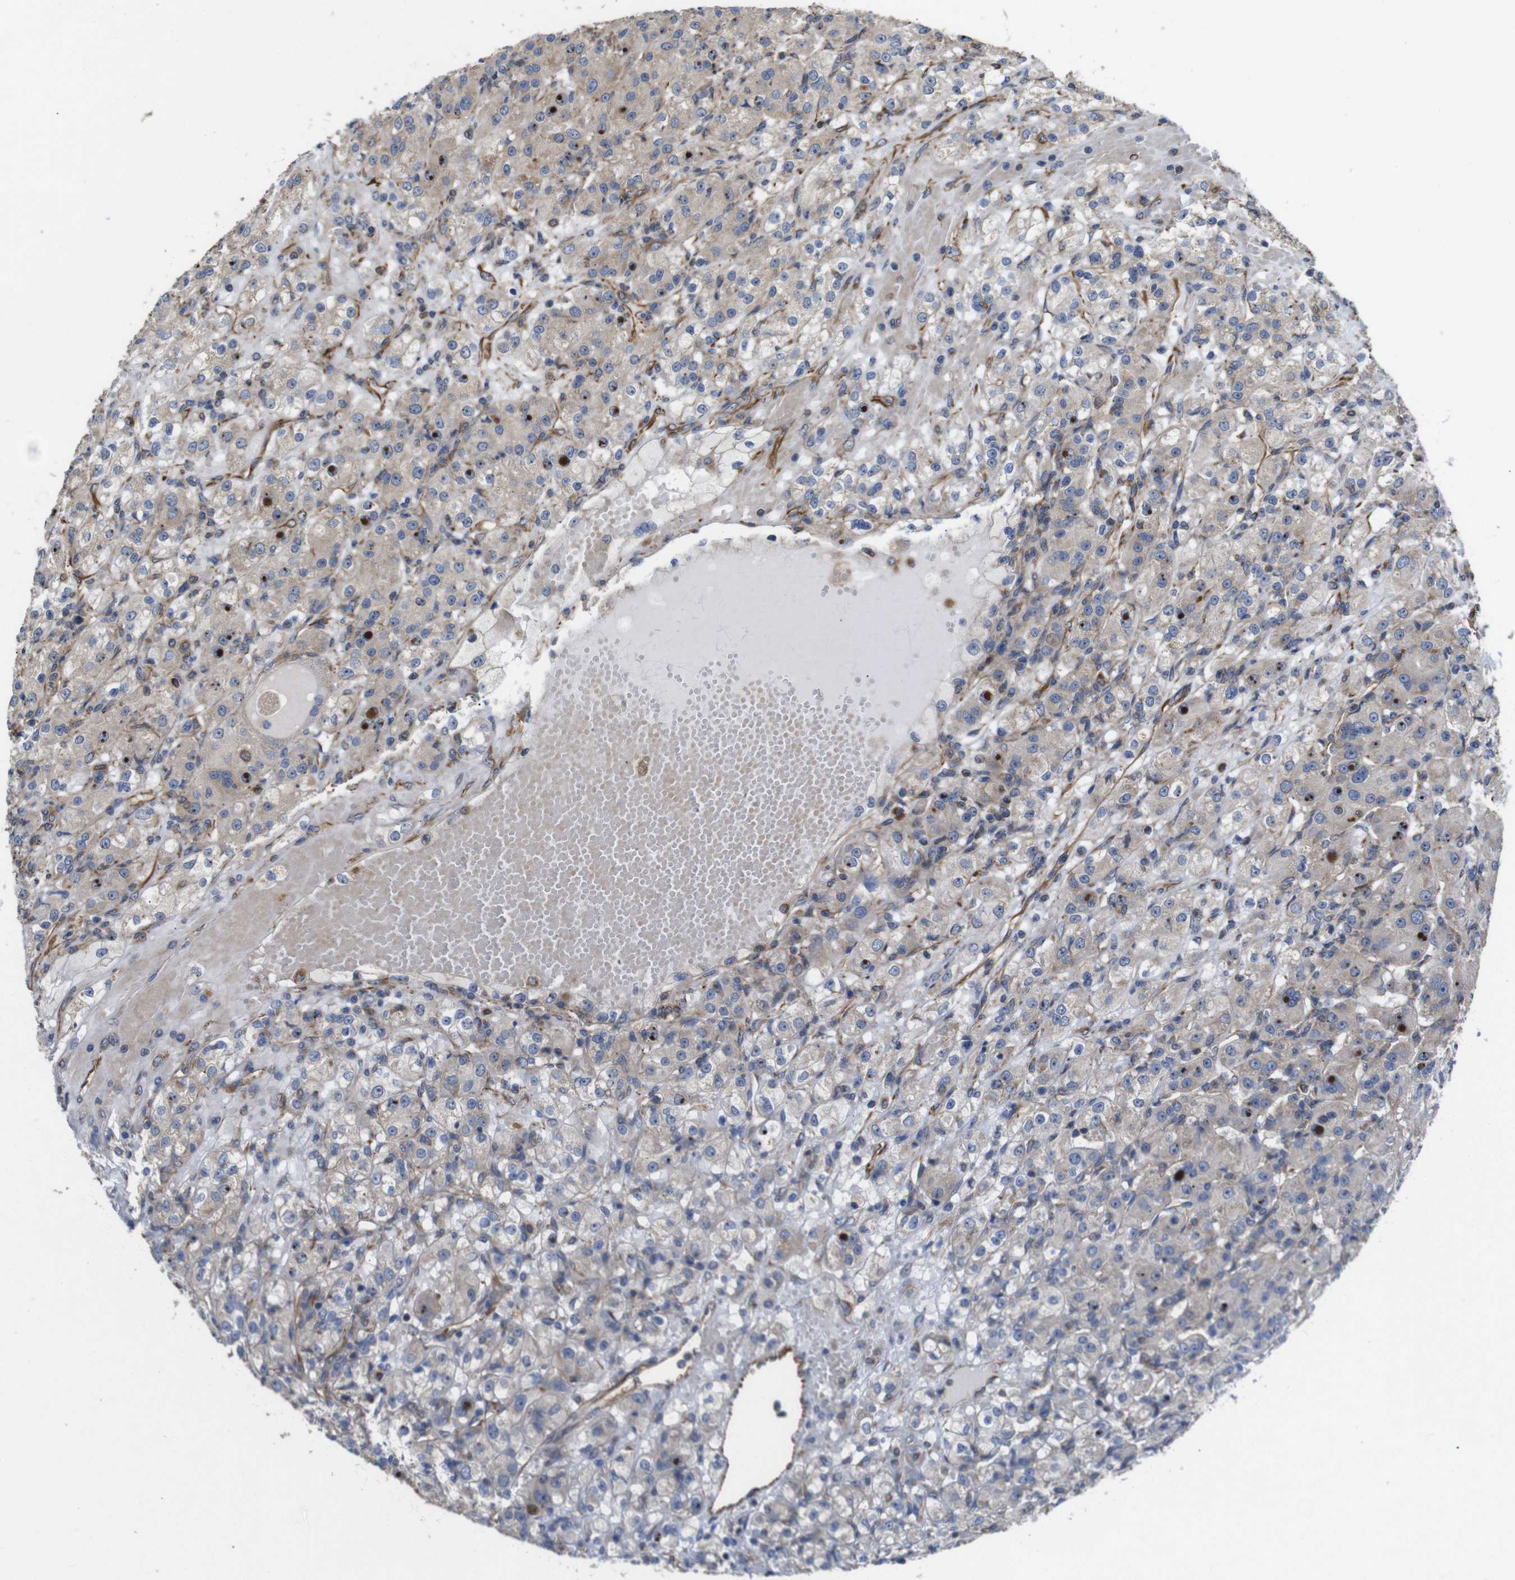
{"staining": {"intensity": "weak", "quantity": ">75%", "location": "cytoplasmic/membranous"}, "tissue": "renal cancer", "cell_type": "Tumor cells", "image_type": "cancer", "snomed": [{"axis": "morphology", "description": "Normal tissue, NOS"}, {"axis": "morphology", "description": "Adenocarcinoma, NOS"}, {"axis": "topography", "description": "Kidney"}], "caption": "A micrograph of adenocarcinoma (renal) stained for a protein exhibits weak cytoplasmic/membranous brown staining in tumor cells.", "gene": "POMK", "patient": {"sex": "male", "age": 61}}